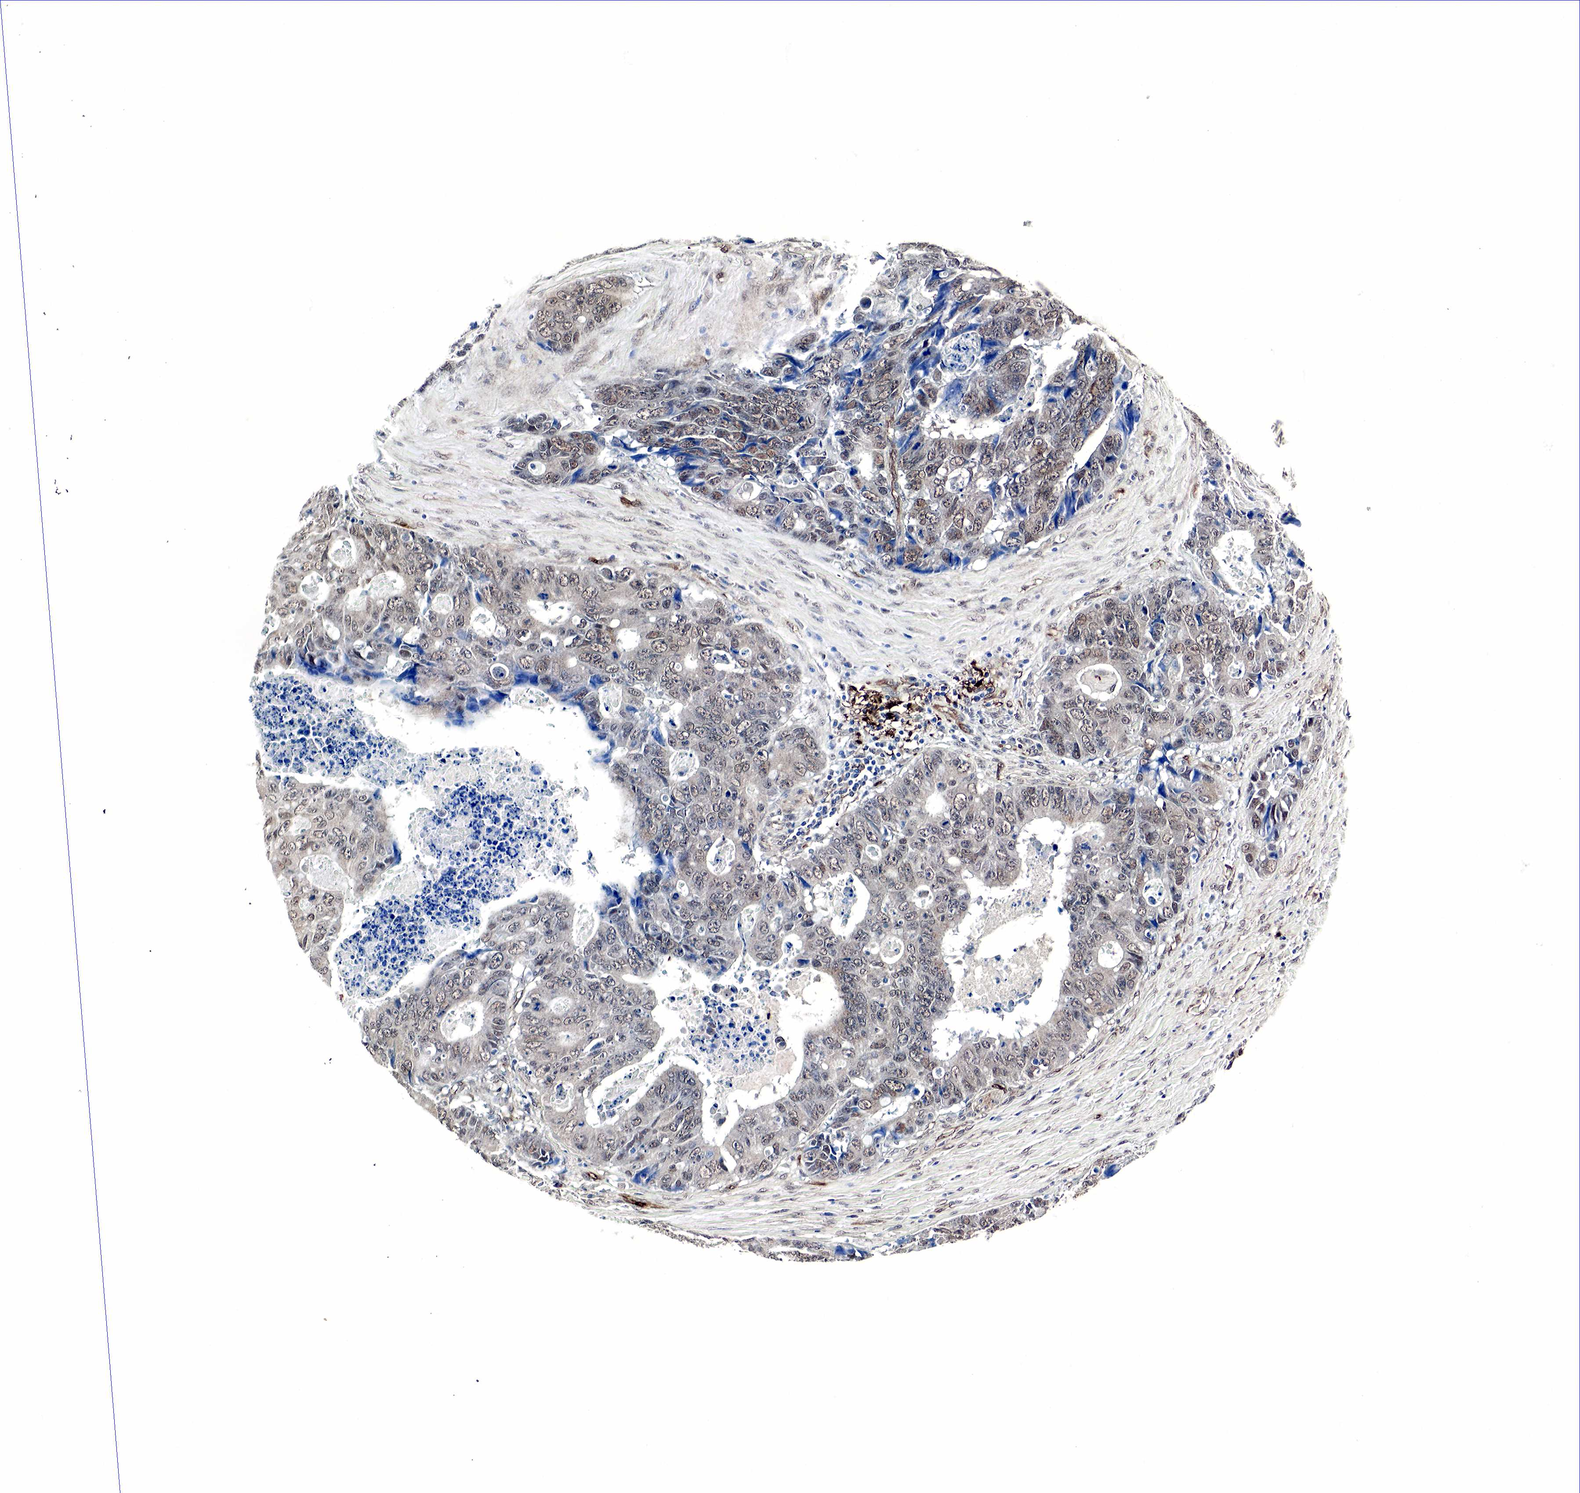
{"staining": {"intensity": "weak", "quantity": "25%-75%", "location": "cytoplasmic/membranous"}, "tissue": "colorectal cancer", "cell_type": "Tumor cells", "image_type": "cancer", "snomed": [{"axis": "morphology", "description": "Adenocarcinoma, NOS"}, {"axis": "topography", "description": "Rectum"}], "caption": "Weak cytoplasmic/membranous protein expression is appreciated in about 25%-75% of tumor cells in colorectal adenocarcinoma.", "gene": "SPIN1", "patient": {"sex": "female", "age": 67}}